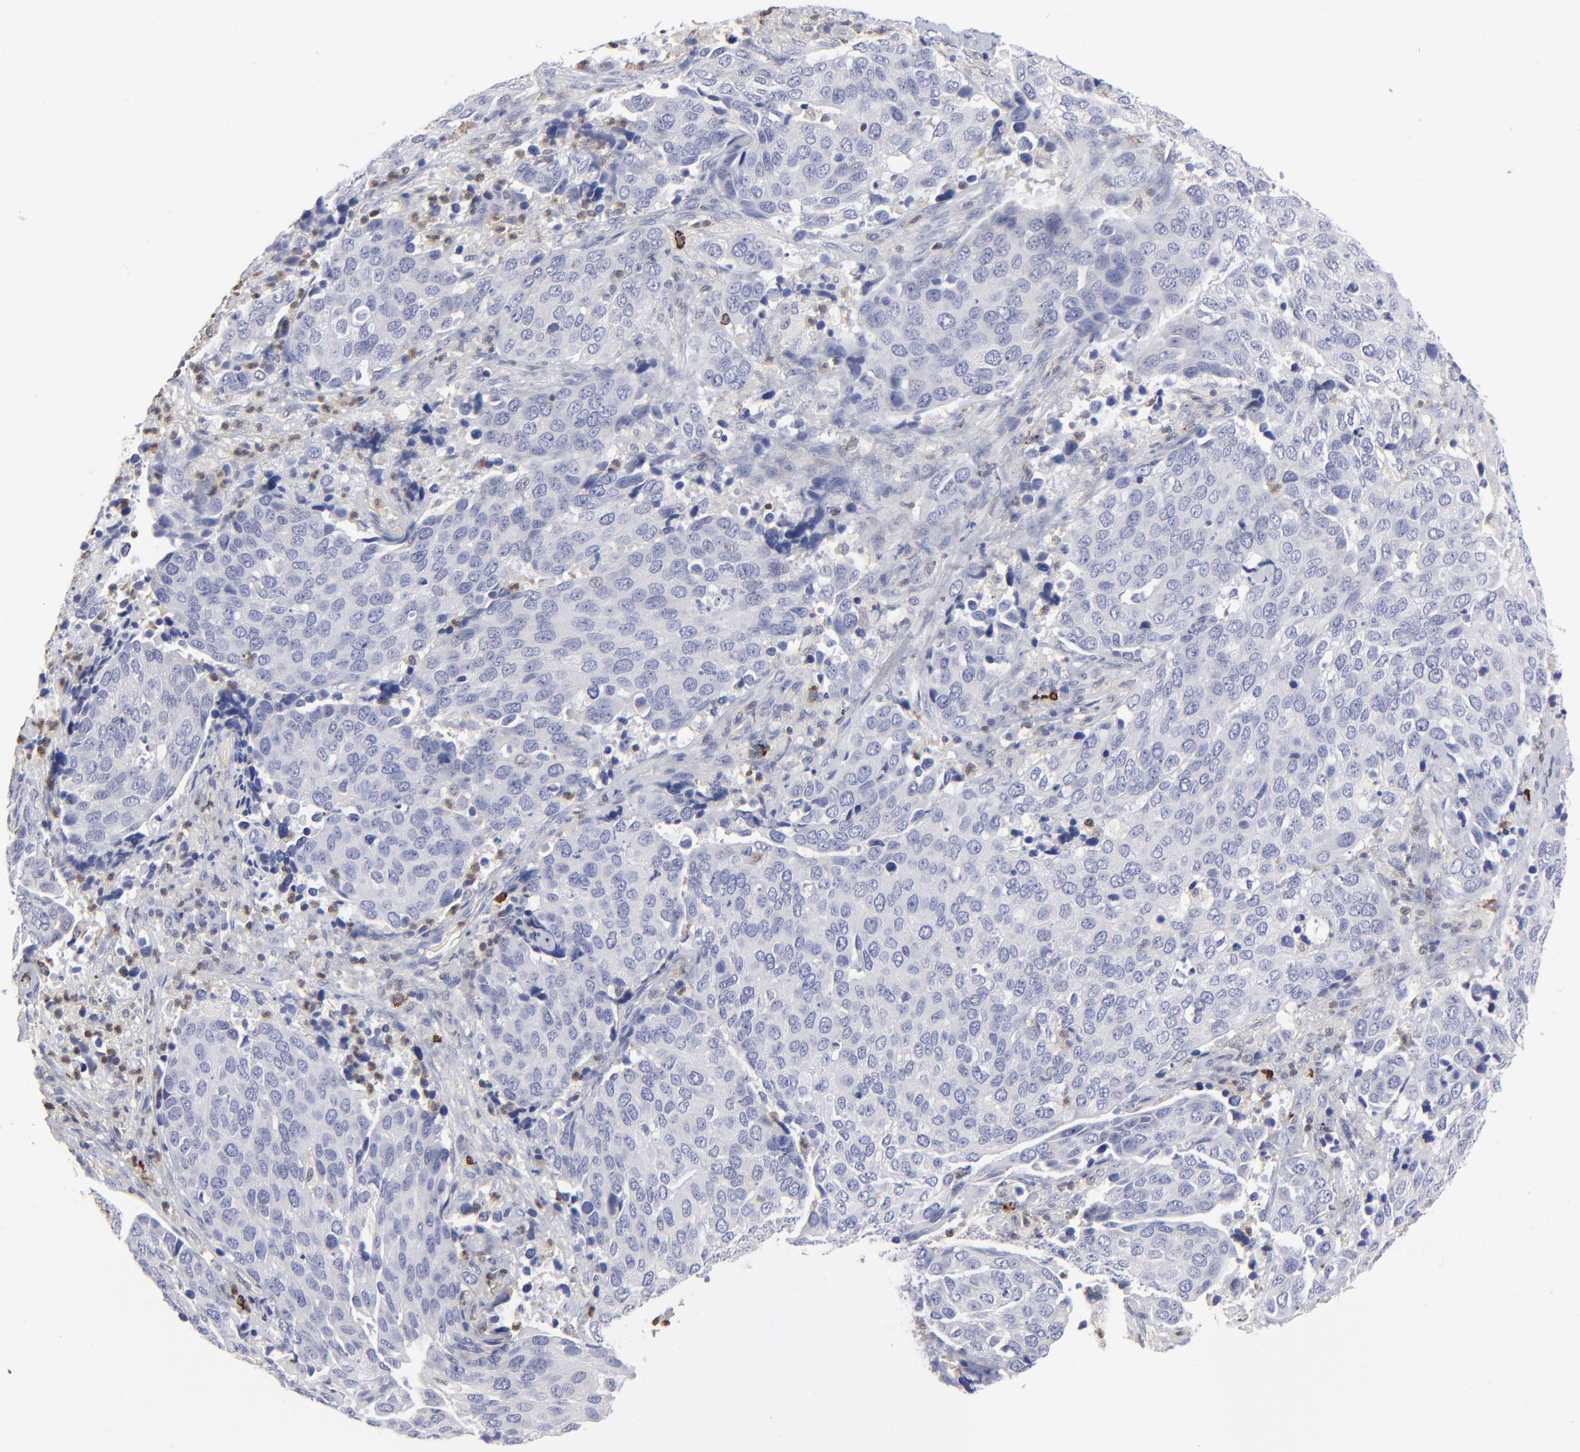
{"staining": {"intensity": "negative", "quantity": "none", "location": "none"}, "tissue": "cervical cancer", "cell_type": "Tumor cells", "image_type": "cancer", "snomed": [{"axis": "morphology", "description": "Squamous cell carcinoma, NOS"}, {"axis": "topography", "description": "Cervix"}], "caption": "Tumor cells are negative for brown protein staining in cervical squamous cell carcinoma.", "gene": "TBXT", "patient": {"sex": "female", "age": 54}}